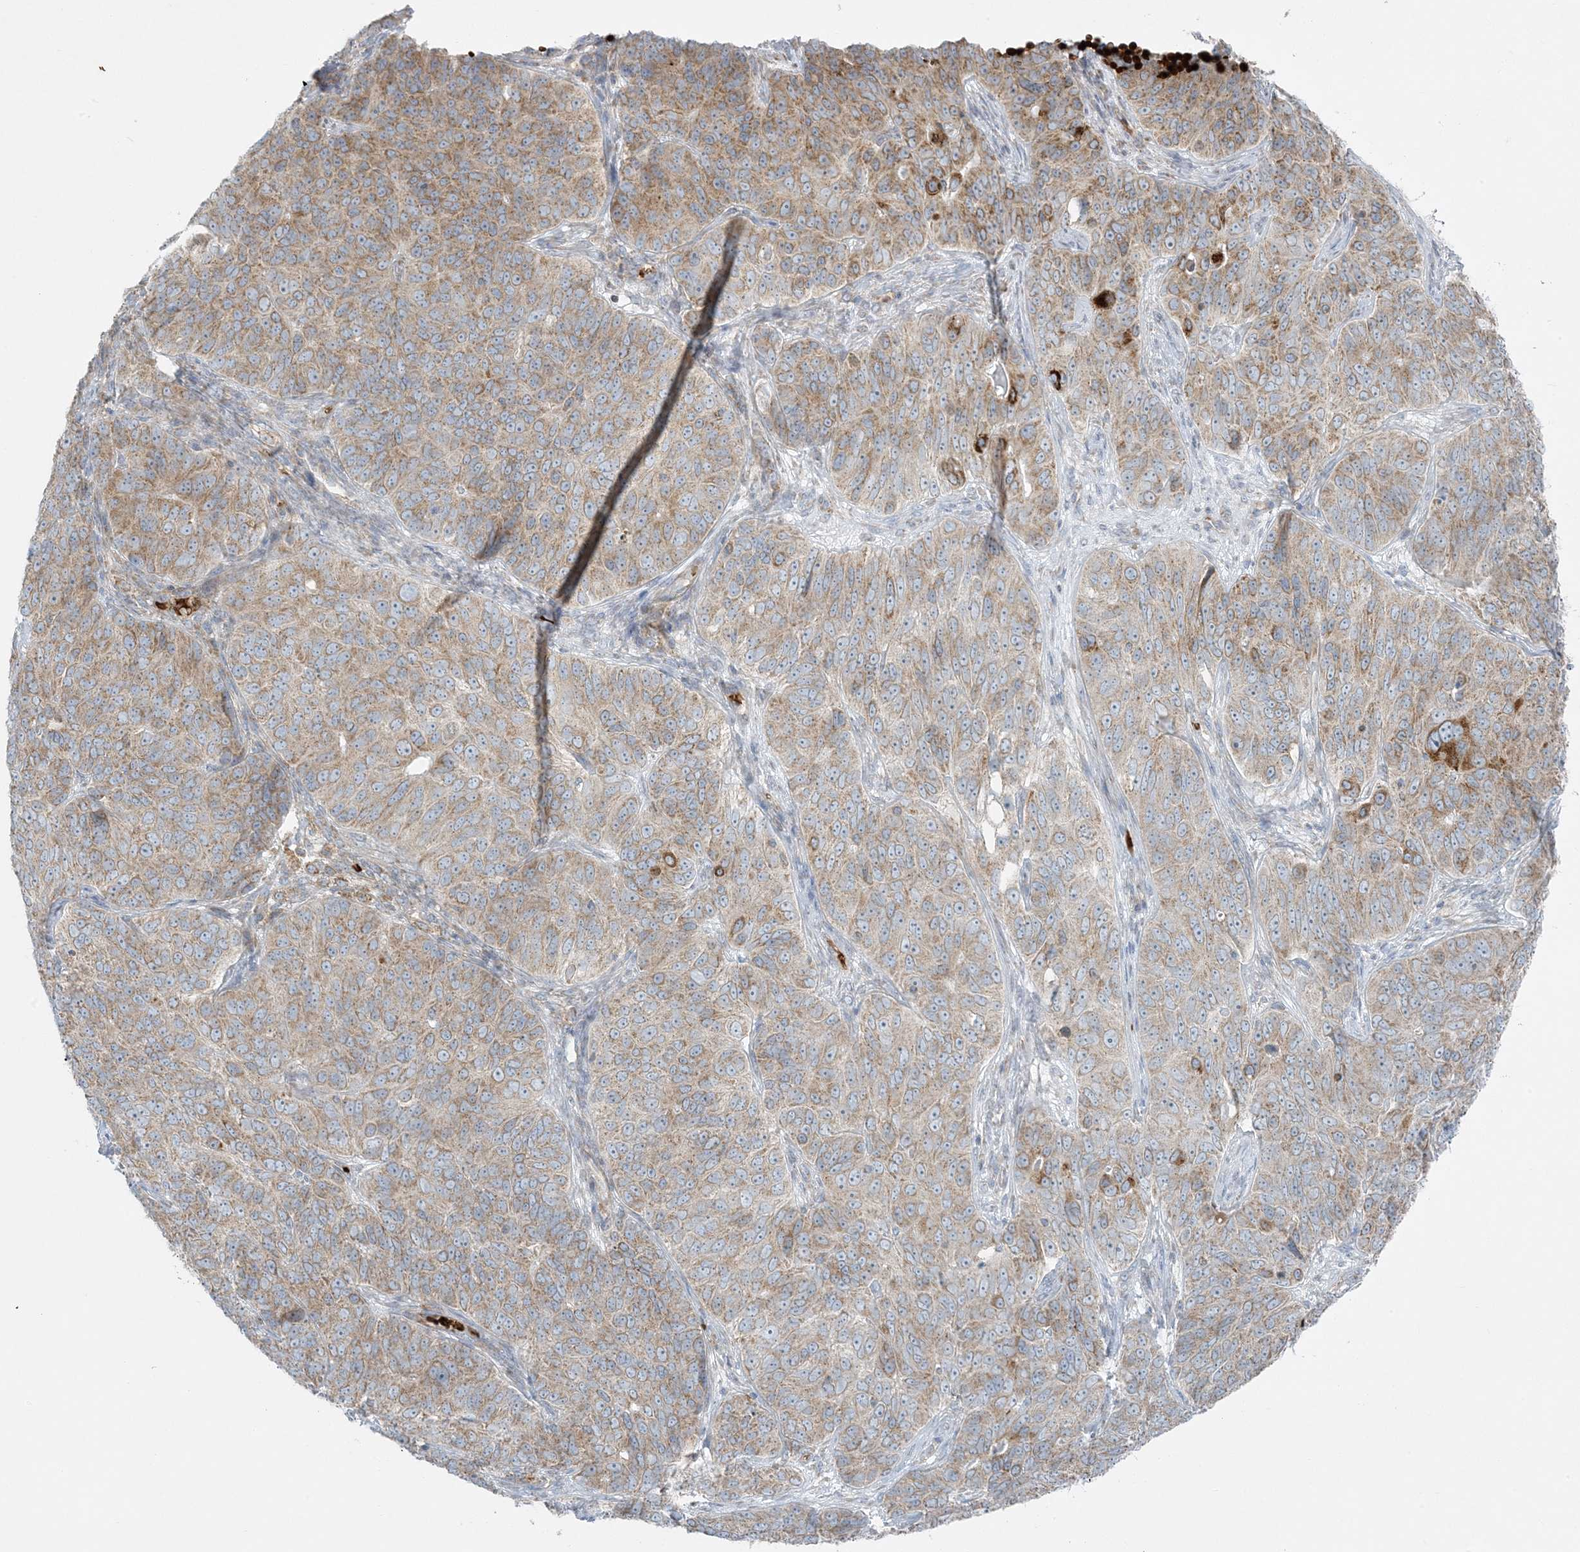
{"staining": {"intensity": "moderate", "quantity": ">75%", "location": "cytoplasmic/membranous"}, "tissue": "ovarian cancer", "cell_type": "Tumor cells", "image_type": "cancer", "snomed": [{"axis": "morphology", "description": "Carcinoma, endometroid"}, {"axis": "topography", "description": "Ovary"}], "caption": "A medium amount of moderate cytoplasmic/membranous staining is present in approximately >75% of tumor cells in endometroid carcinoma (ovarian) tissue.", "gene": "PIK3R4", "patient": {"sex": "female", "age": 51}}